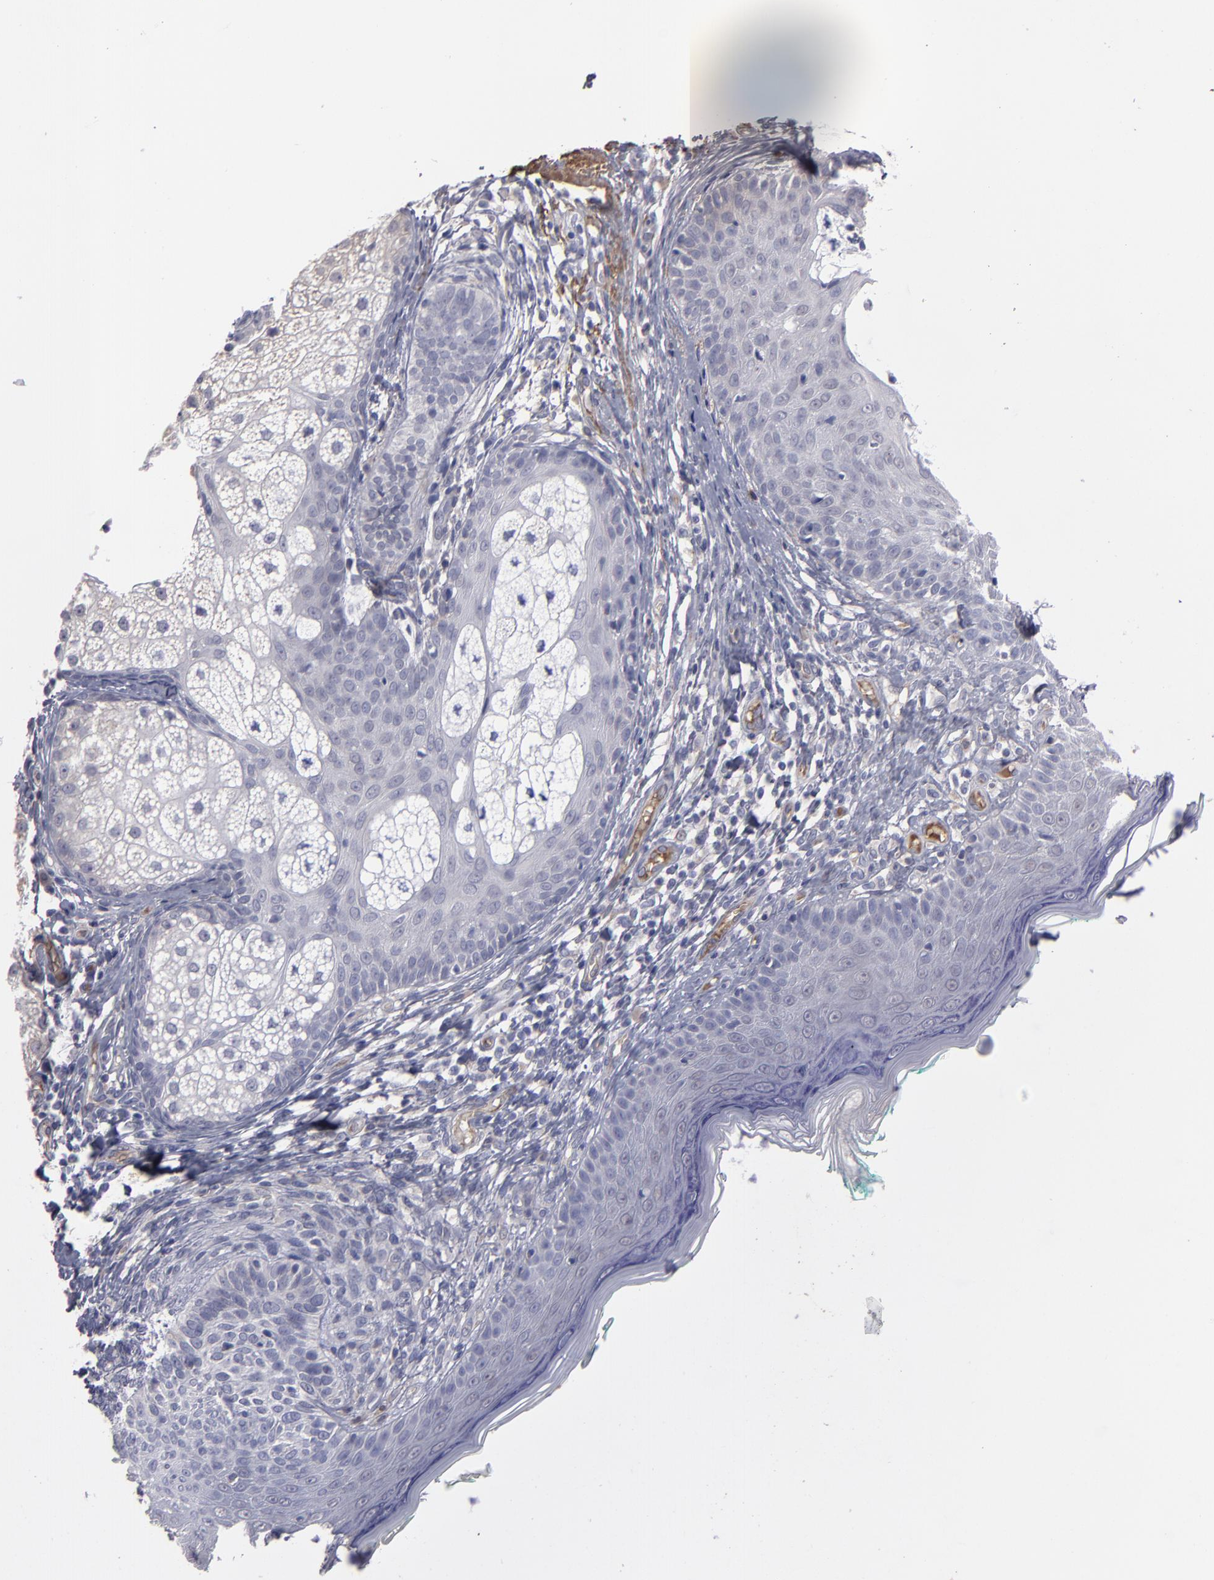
{"staining": {"intensity": "negative", "quantity": "none", "location": "none"}, "tissue": "skin cancer", "cell_type": "Tumor cells", "image_type": "cancer", "snomed": [{"axis": "morphology", "description": "Normal tissue, NOS"}, {"axis": "morphology", "description": "Basal cell carcinoma"}, {"axis": "topography", "description": "Skin"}], "caption": "Immunohistochemistry (IHC) micrograph of skin cancer stained for a protein (brown), which displays no positivity in tumor cells. Brightfield microscopy of immunohistochemistry (IHC) stained with DAB (brown) and hematoxylin (blue), captured at high magnification.", "gene": "ITIH4", "patient": {"sex": "male", "age": 76}}